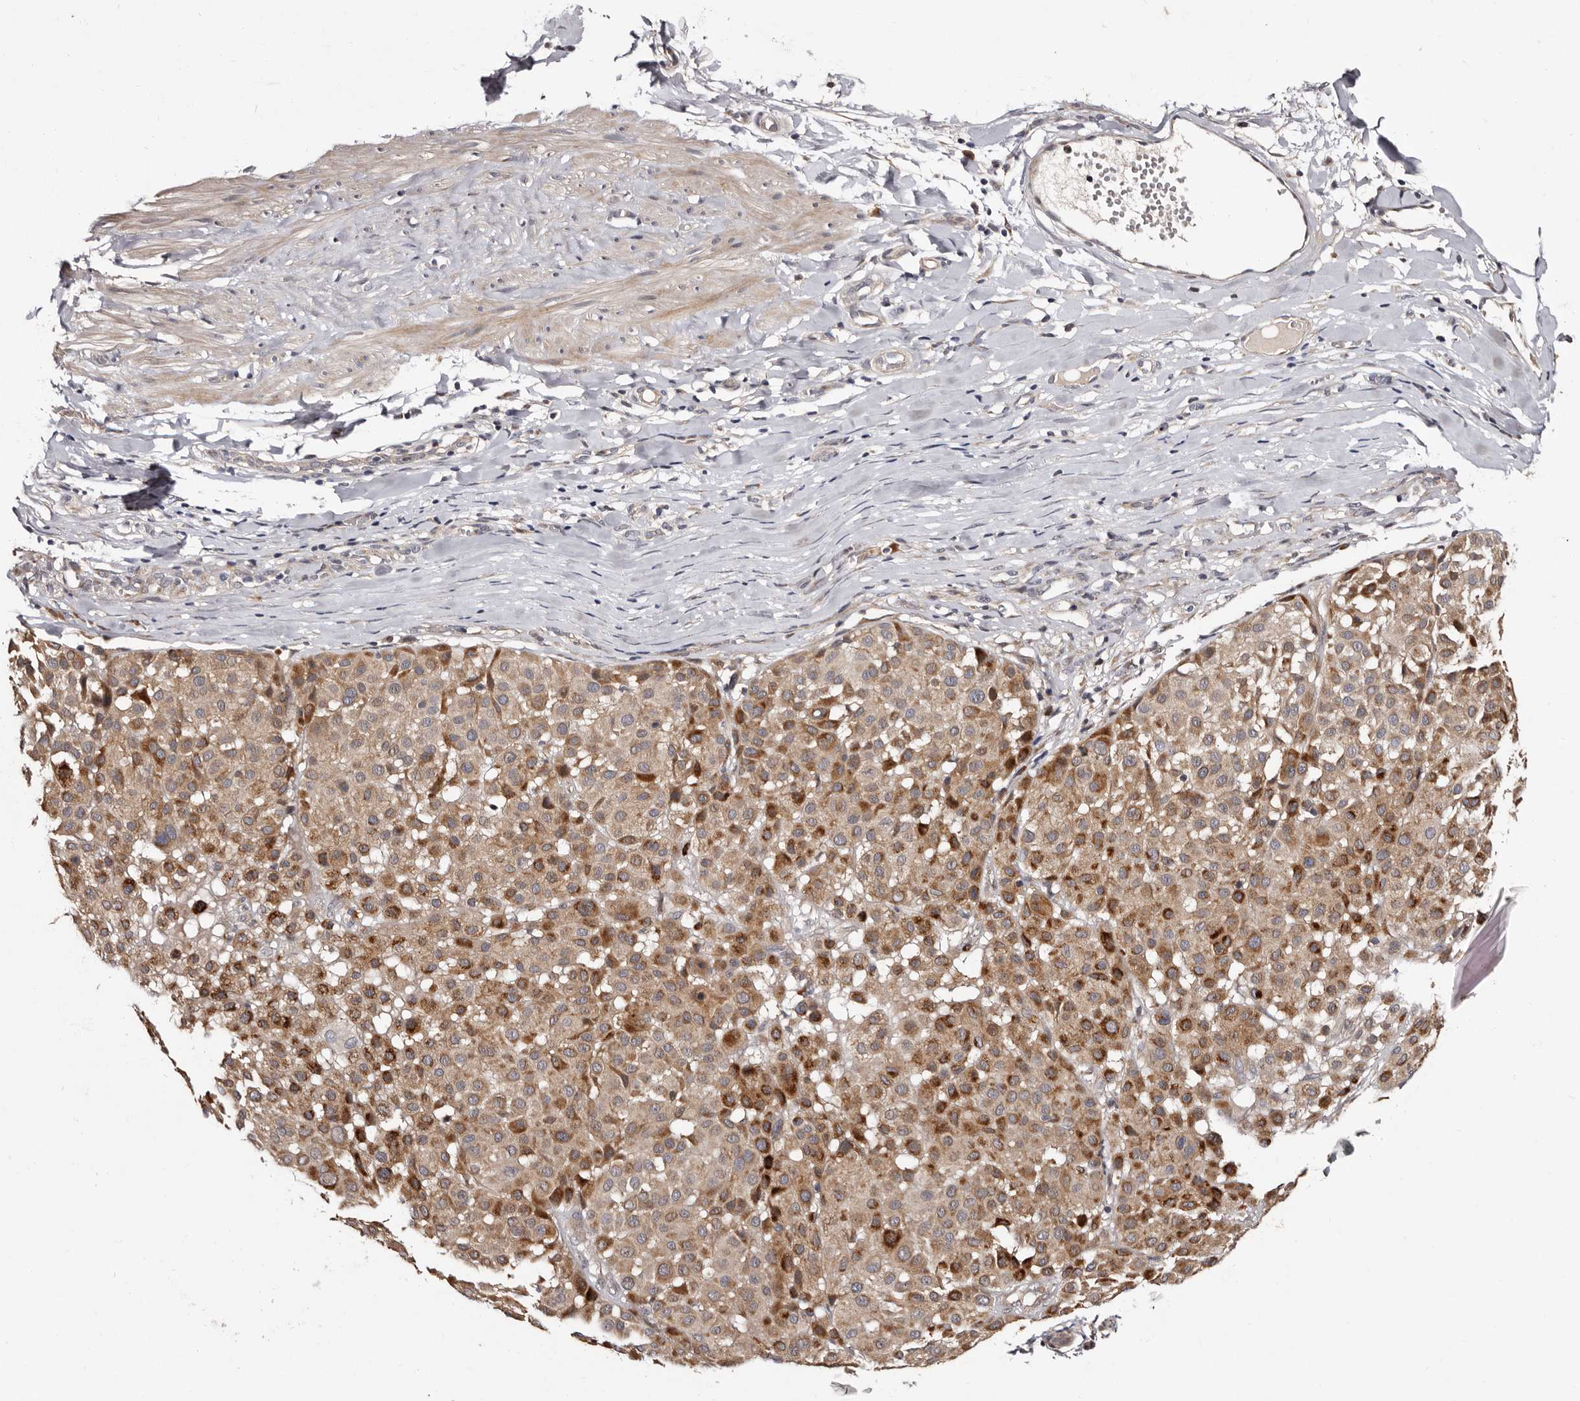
{"staining": {"intensity": "moderate", "quantity": ">75%", "location": "cytoplasmic/membranous"}, "tissue": "melanoma", "cell_type": "Tumor cells", "image_type": "cancer", "snomed": [{"axis": "morphology", "description": "Malignant melanoma, Metastatic site"}, {"axis": "topography", "description": "Soft tissue"}], "caption": "Immunohistochemistry (IHC) (DAB (3,3'-diaminobenzidine)) staining of malignant melanoma (metastatic site) reveals moderate cytoplasmic/membranous protein expression in about >75% of tumor cells.", "gene": "DNPH1", "patient": {"sex": "male", "age": 41}}